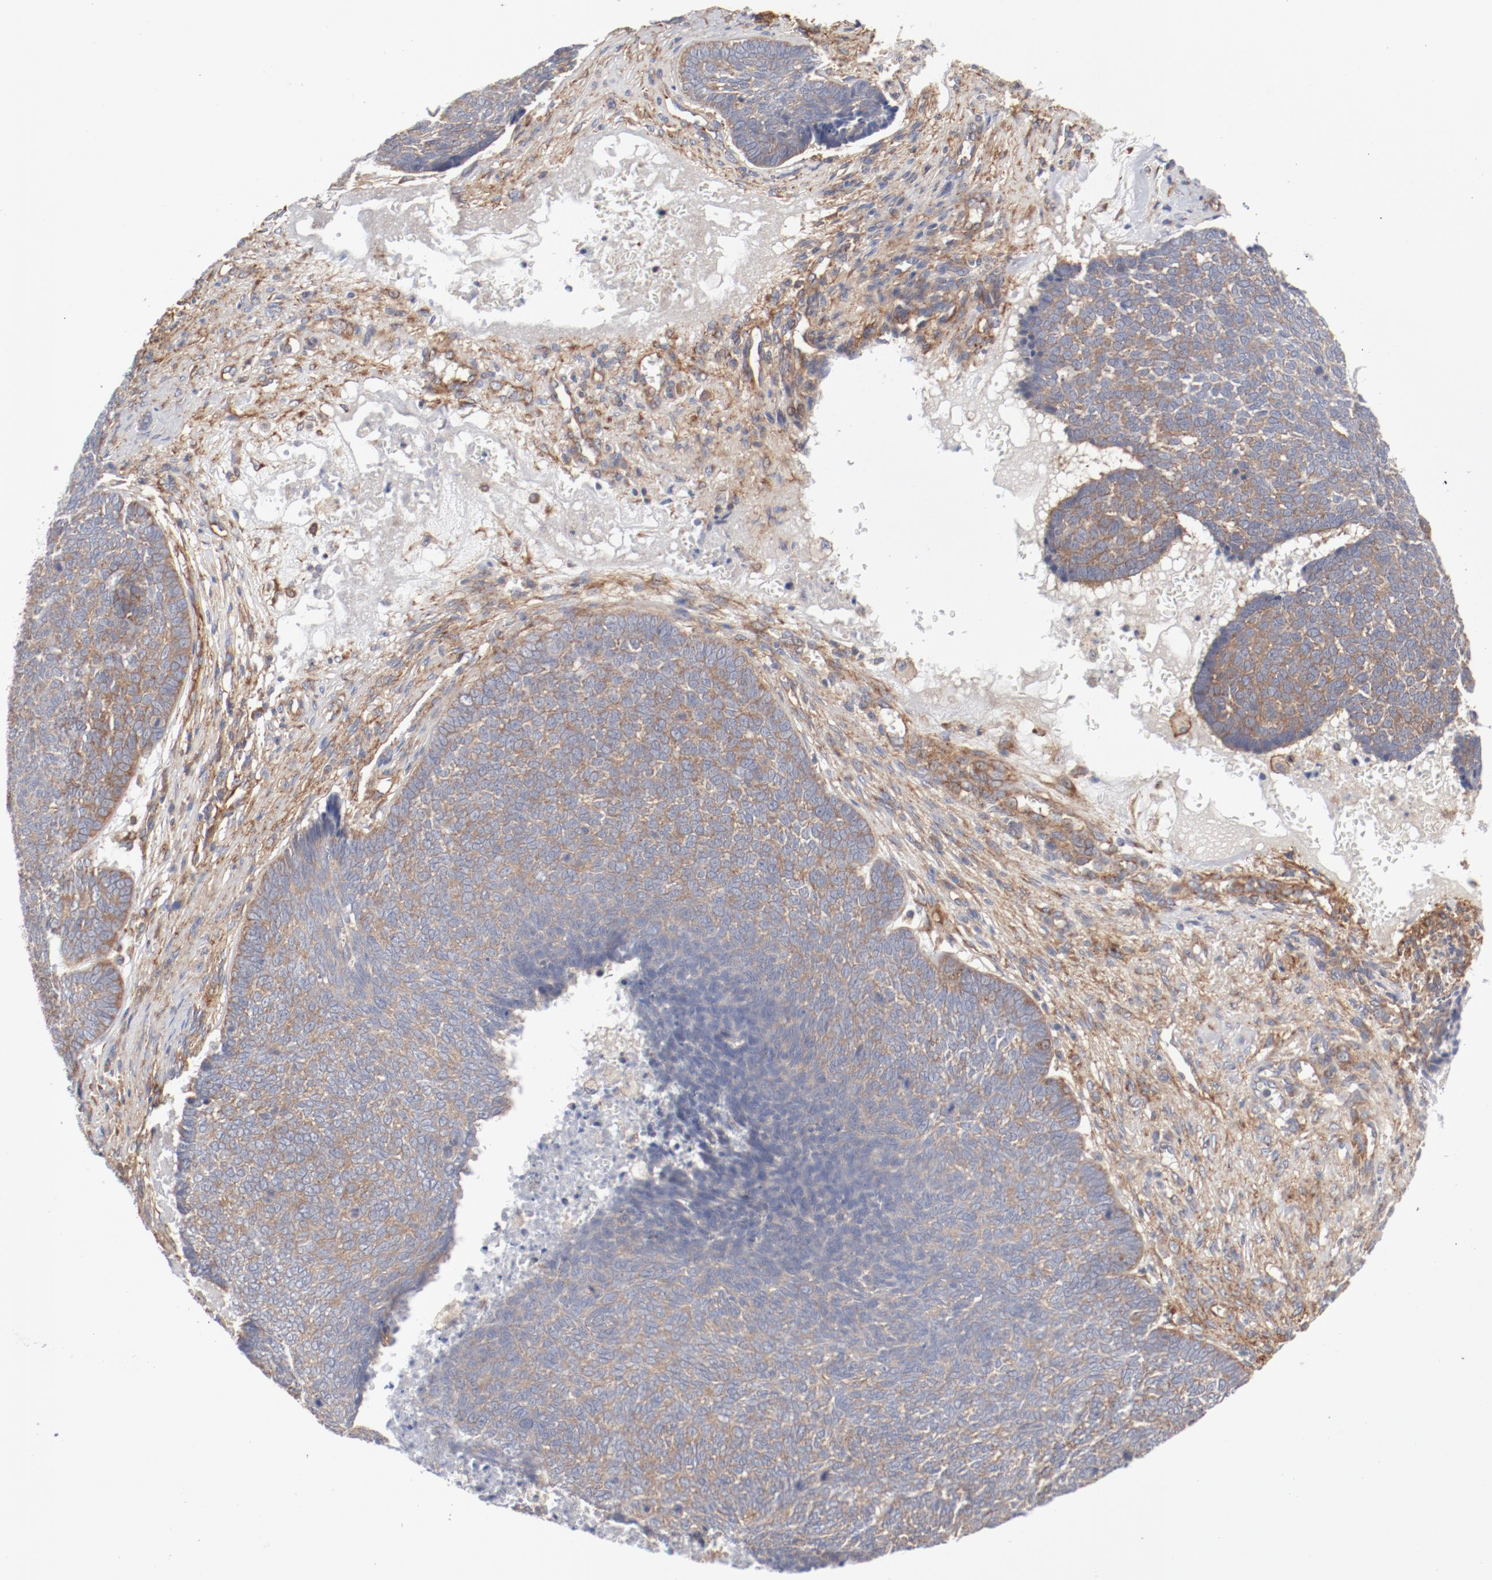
{"staining": {"intensity": "moderate", "quantity": ">75%", "location": "cytoplasmic/membranous"}, "tissue": "skin cancer", "cell_type": "Tumor cells", "image_type": "cancer", "snomed": [{"axis": "morphology", "description": "Basal cell carcinoma"}, {"axis": "topography", "description": "Skin"}], "caption": "The immunohistochemical stain labels moderate cytoplasmic/membranous staining in tumor cells of skin basal cell carcinoma tissue.", "gene": "AP2A1", "patient": {"sex": "male", "age": 84}}